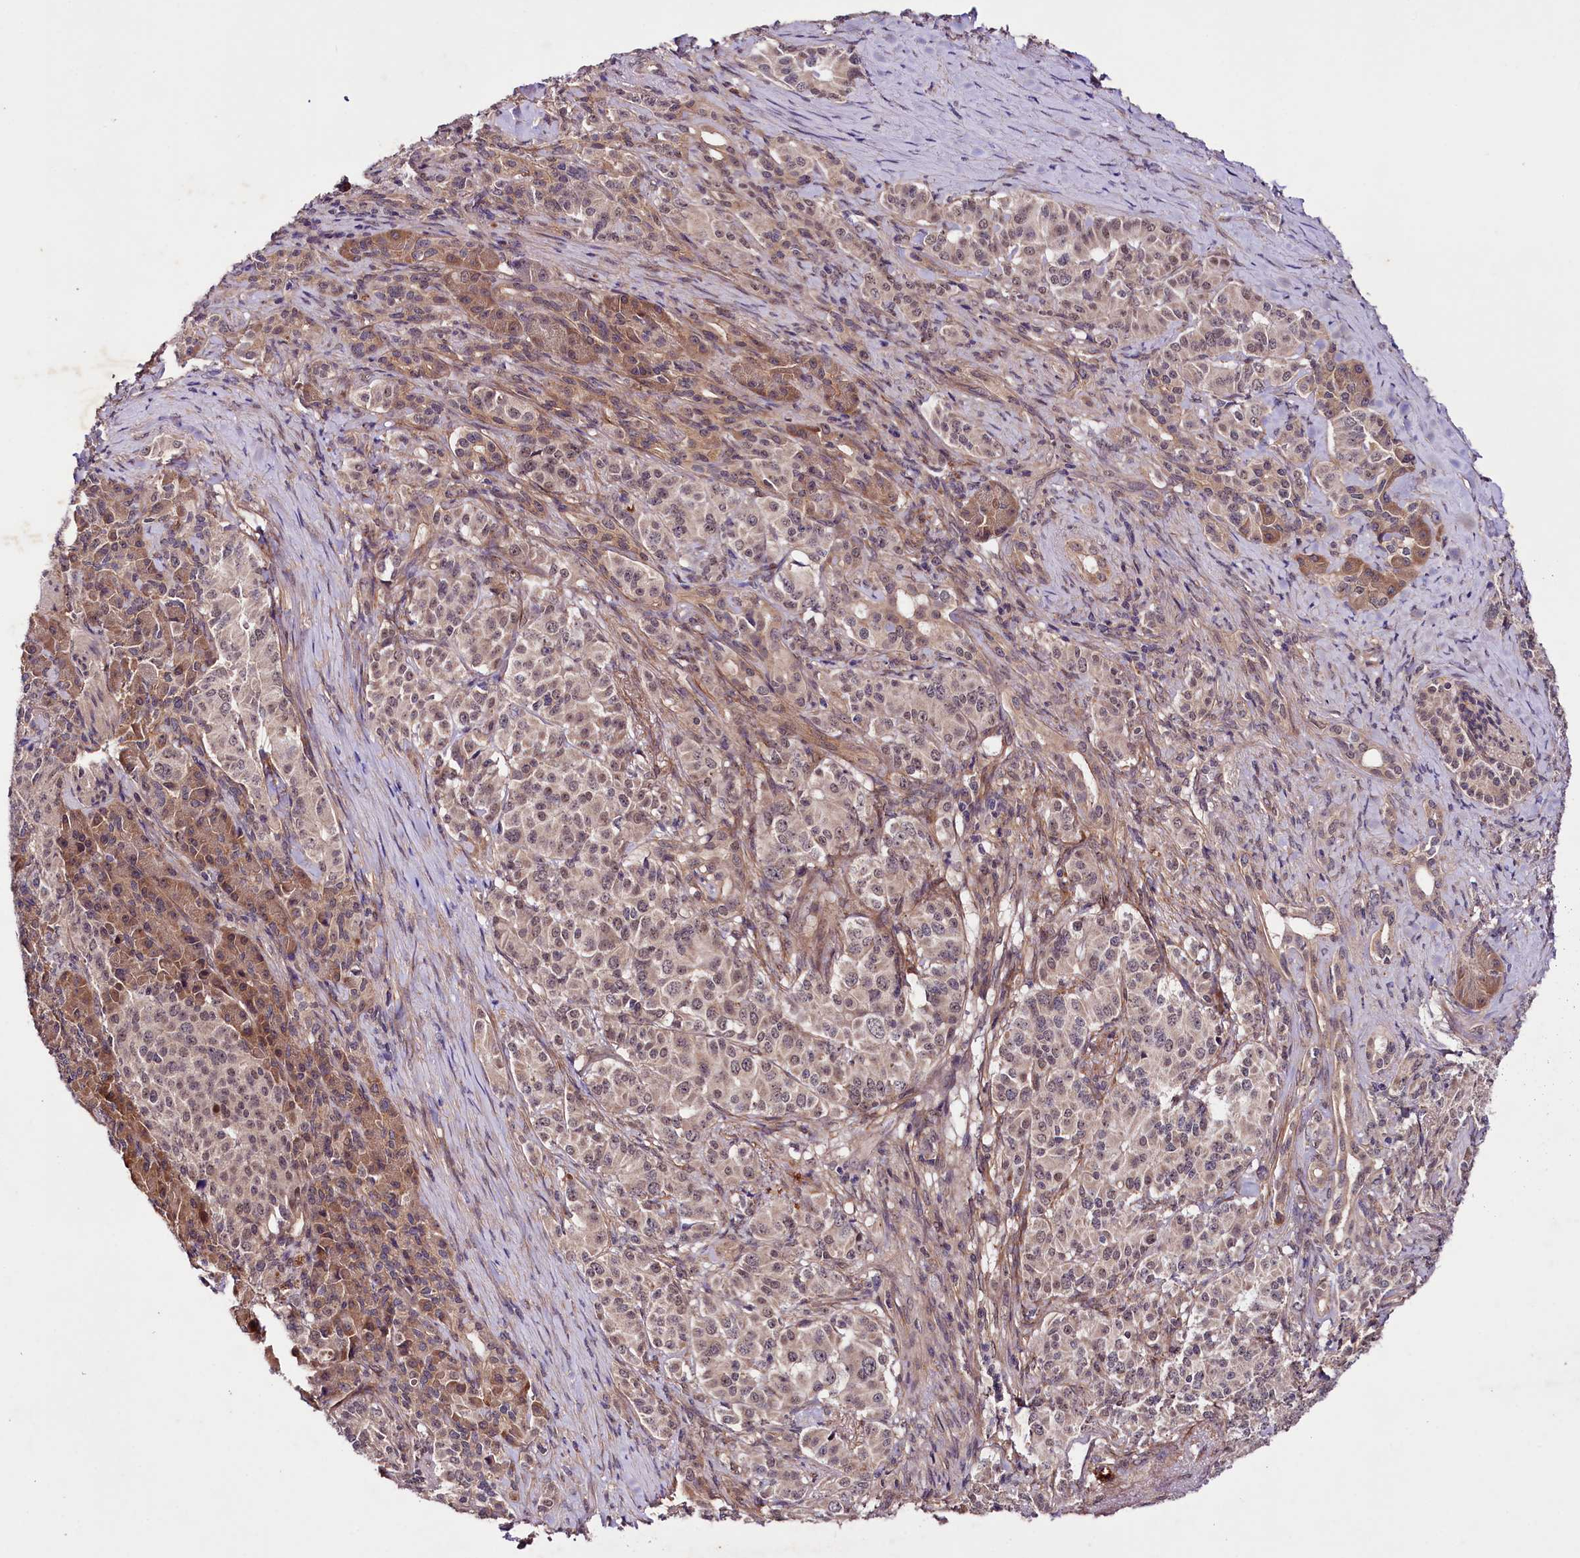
{"staining": {"intensity": "moderate", "quantity": ">75%", "location": "cytoplasmic/membranous,nuclear"}, "tissue": "pancreatic cancer", "cell_type": "Tumor cells", "image_type": "cancer", "snomed": [{"axis": "morphology", "description": "Adenocarcinoma, NOS"}, {"axis": "topography", "description": "Pancreas"}], "caption": "Immunohistochemical staining of pancreatic cancer (adenocarcinoma) shows medium levels of moderate cytoplasmic/membranous and nuclear expression in about >75% of tumor cells.", "gene": "PHLDB1", "patient": {"sex": "female", "age": 74}}